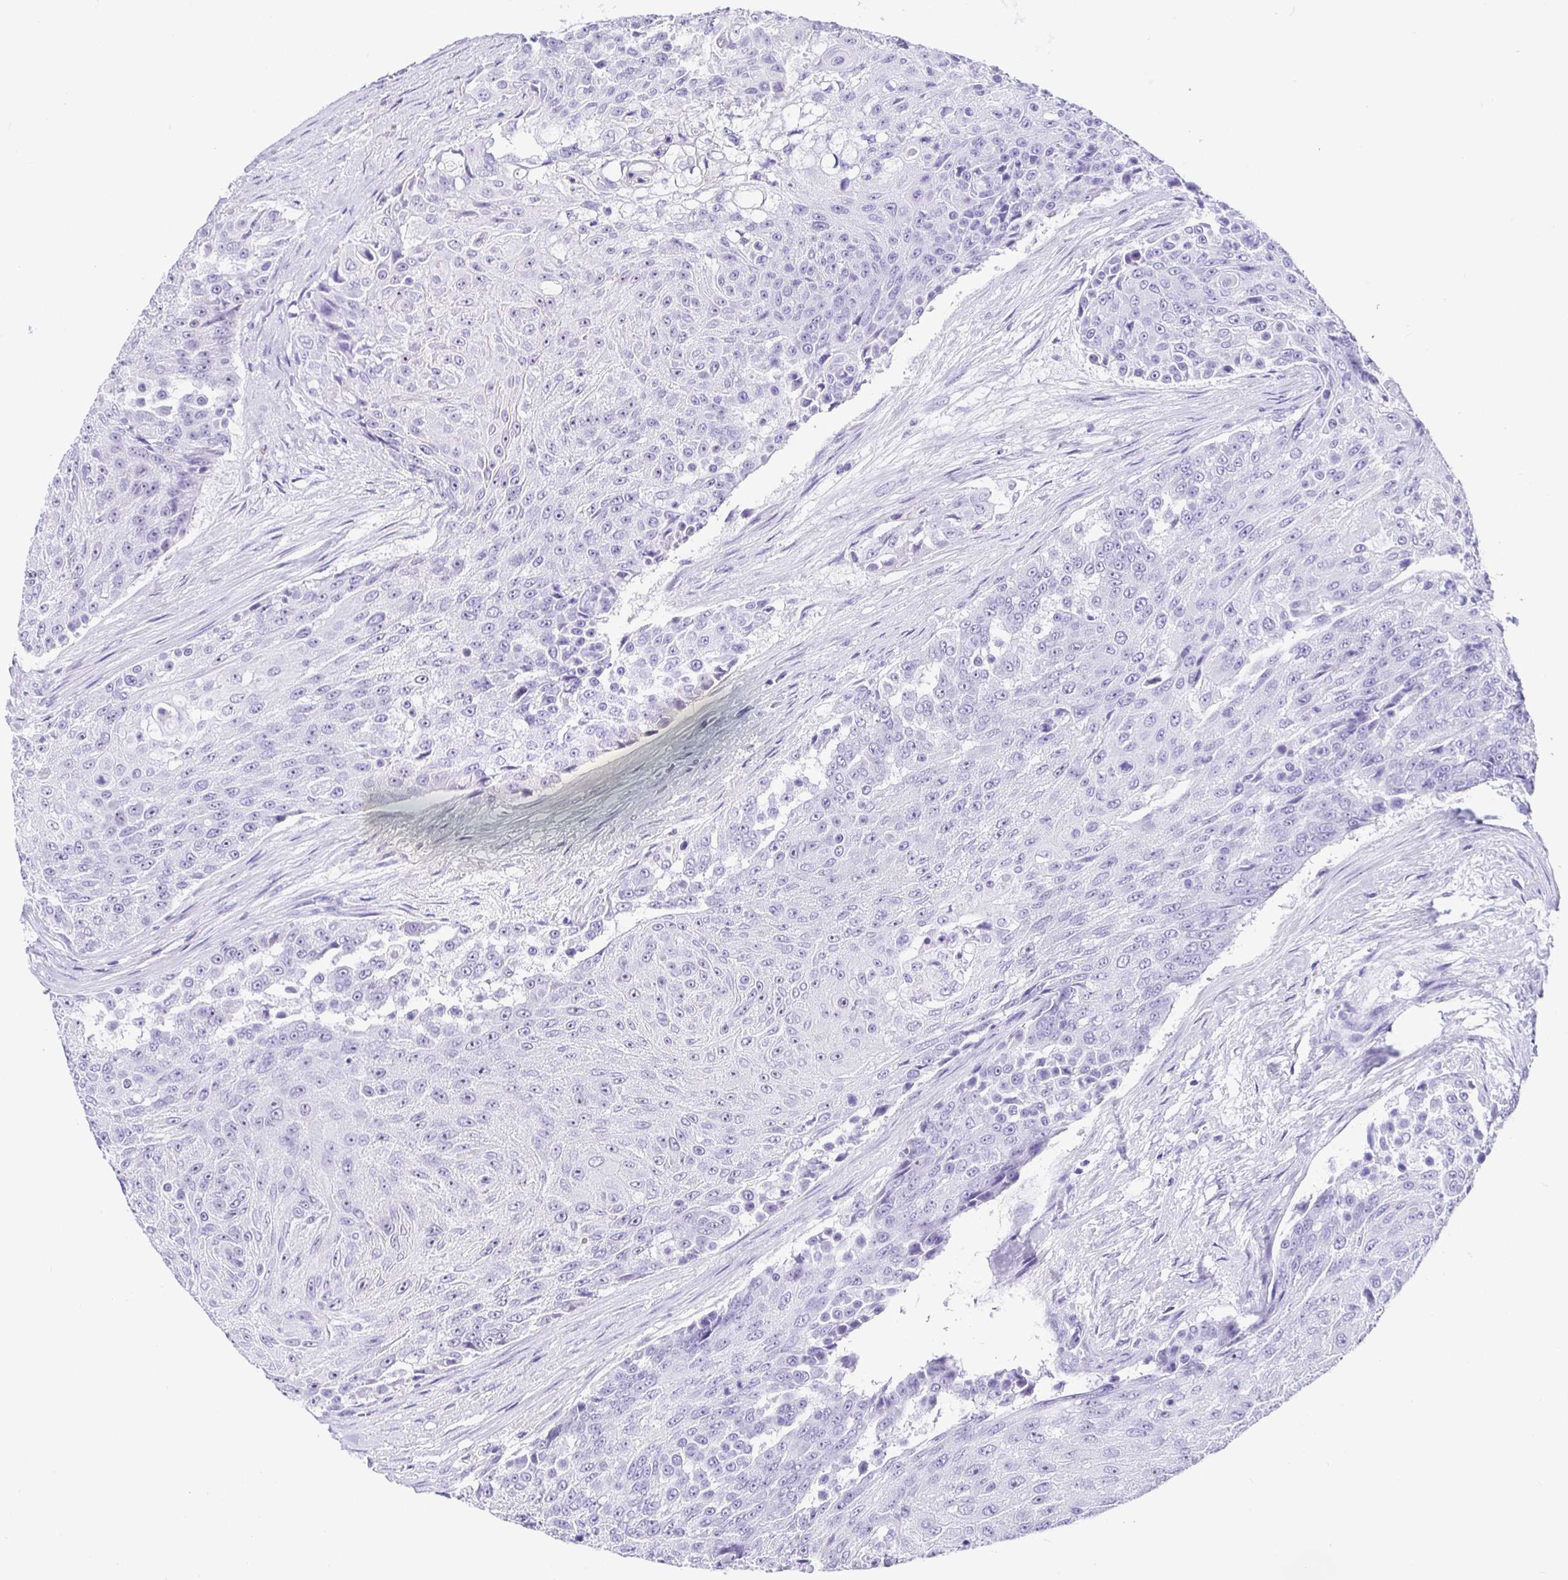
{"staining": {"intensity": "negative", "quantity": "none", "location": "none"}, "tissue": "urothelial cancer", "cell_type": "Tumor cells", "image_type": "cancer", "snomed": [{"axis": "morphology", "description": "Urothelial carcinoma, High grade"}, {"axis": "topography", "description": "Urinary bladder"}], "caption": "Human urothelial cancer stained for a protein using immunohistochemistry demonstrates no expression in tumor cells.", "gene": "PRAMEF19", "patient": {"sex": "female", "age": 63}}